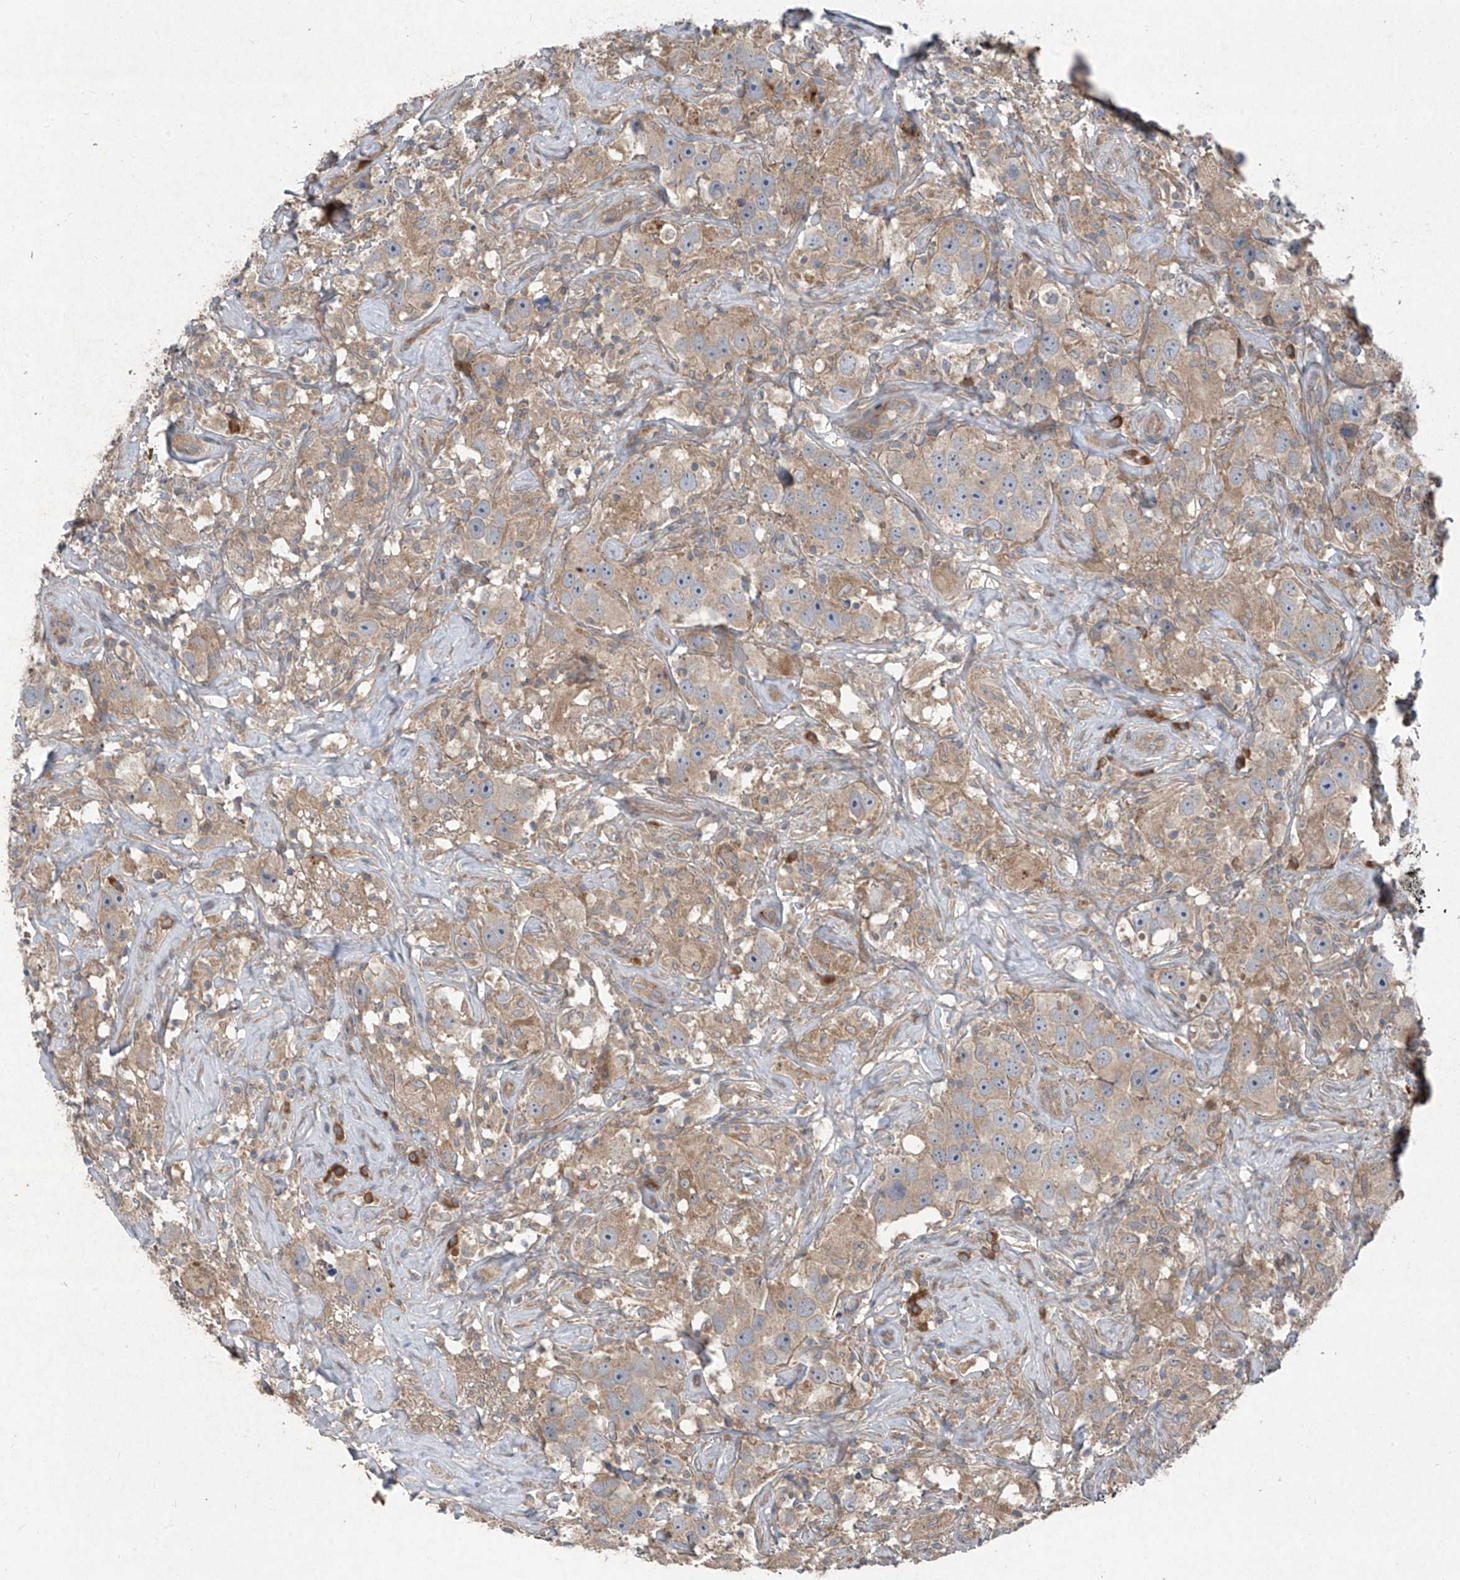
{"staining": {"intensity": "weak", "quantity": ">75%", "location": "cytoplasmic/membranous"}, "tissue": "testis cancer", "cell_type": "Tumor cells", "image_type": "cancer", "snomed": [{"axis": "morphology", "description": "Seminoma, NOS"}, {"axis": "topography", "description": "Testis"}], "caption": "This micrograph shows immunohistochemistry staining of human testis cancer, with low weak cytoplasmic/membranous expression in about >75% of tumor cells.", "gene": "FOXRED2", "patient": {"sex": "male", "age": 49}}